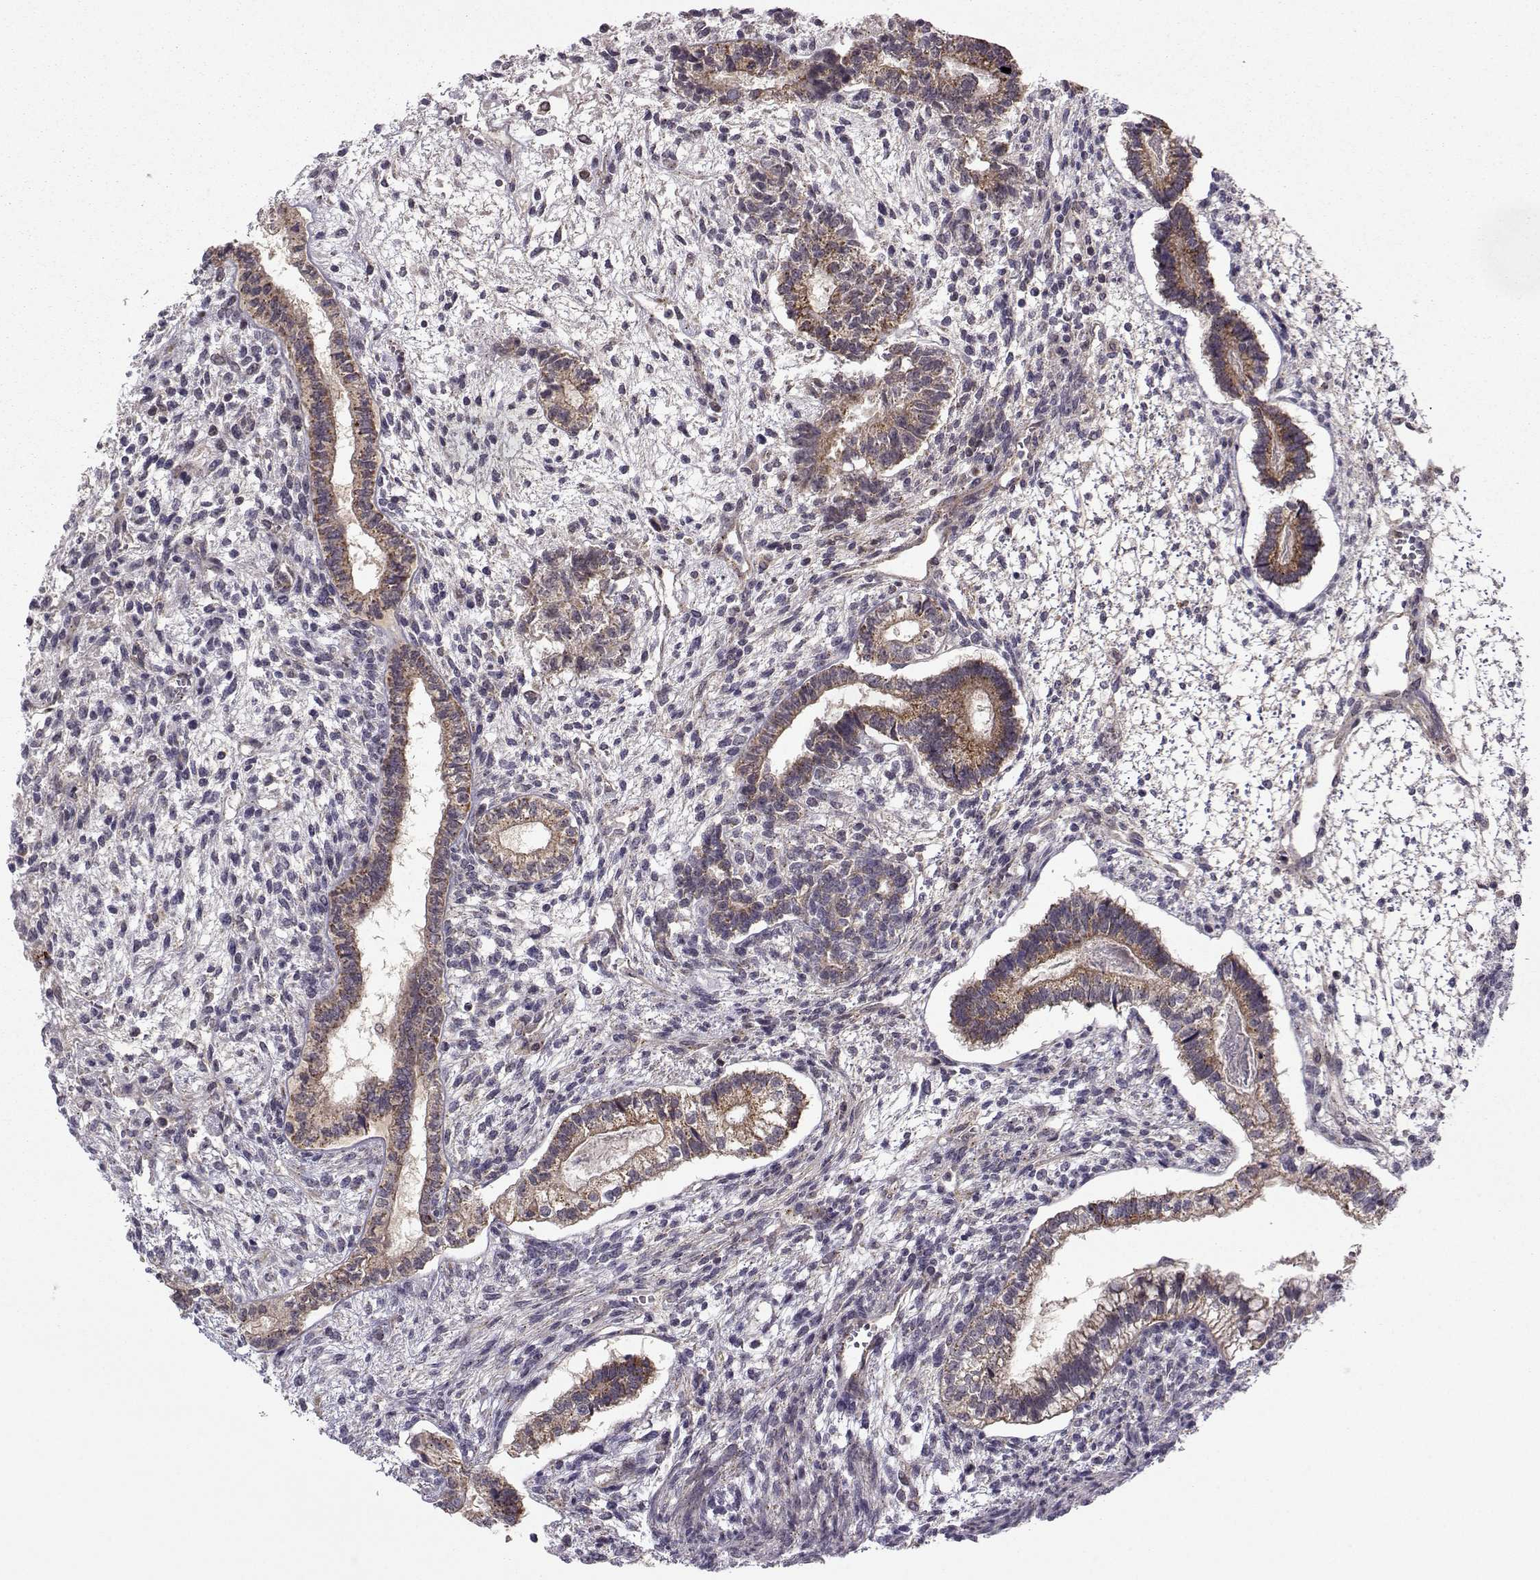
{"staining": {"intensity": "moderate", "quantity": ">75%", "location": "cytoplasmic/membranous"}, "tissue": "testis cancer", "cell_type": "Tumor cells", "image_type": "cancer", "snomed": [{"axis": "morphology", "description": "Carcinoma, Embryonal, NOS"}, {"axis": "topography", "description": "Testis"}], "caption": "Protein staining of embryonal carcinoma (testis) tissue reveals moderate cytoplasmic/membranous positivity in about >75% of tumor cells.", "gene": "NECAB3", "patient": {"sex": "male", "age": 37}}